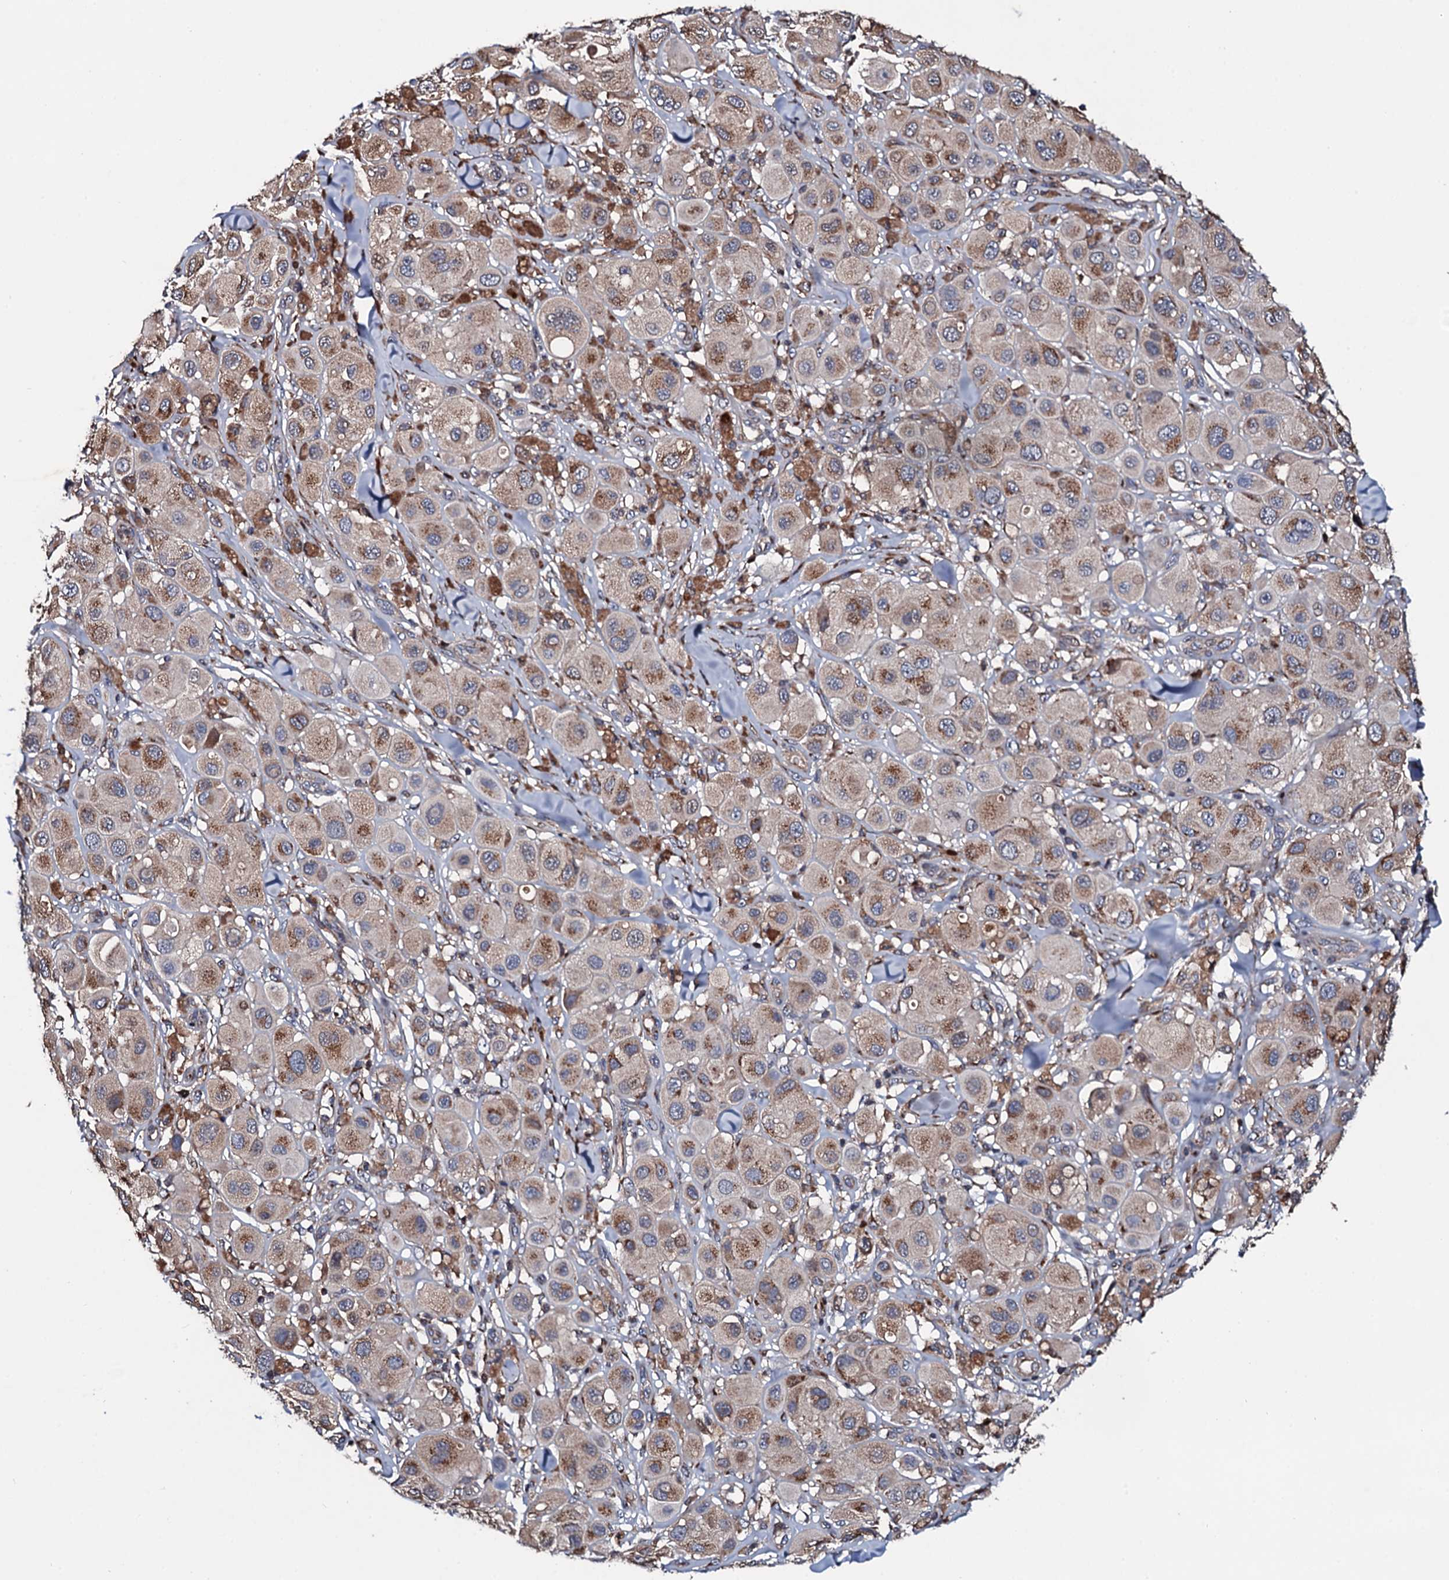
{"staining": {"intensity": "moderate", "quantity": "25%-75%", "location": "cytoplasmic/membranous"}, "tissue": "melanoma", "cell_type": "Tumor cells", "image_type": "cancer", "snomed": [{"axis": "morphology", "description": "Malignant melanoma, Metastatic site"}, {"axis": "topography", "description": "Skin"}], "caption": "Immunohistochemistry (IHC) of malignant melanoma (metastatic site) demonstrates medium levels of moderate cytoplasmic/membranous expression in about 25%-75% of tumor cells. Nuclei are stained in blue.", "gene": "PLET1", "patient": {"sex": "male", "age": 41}}